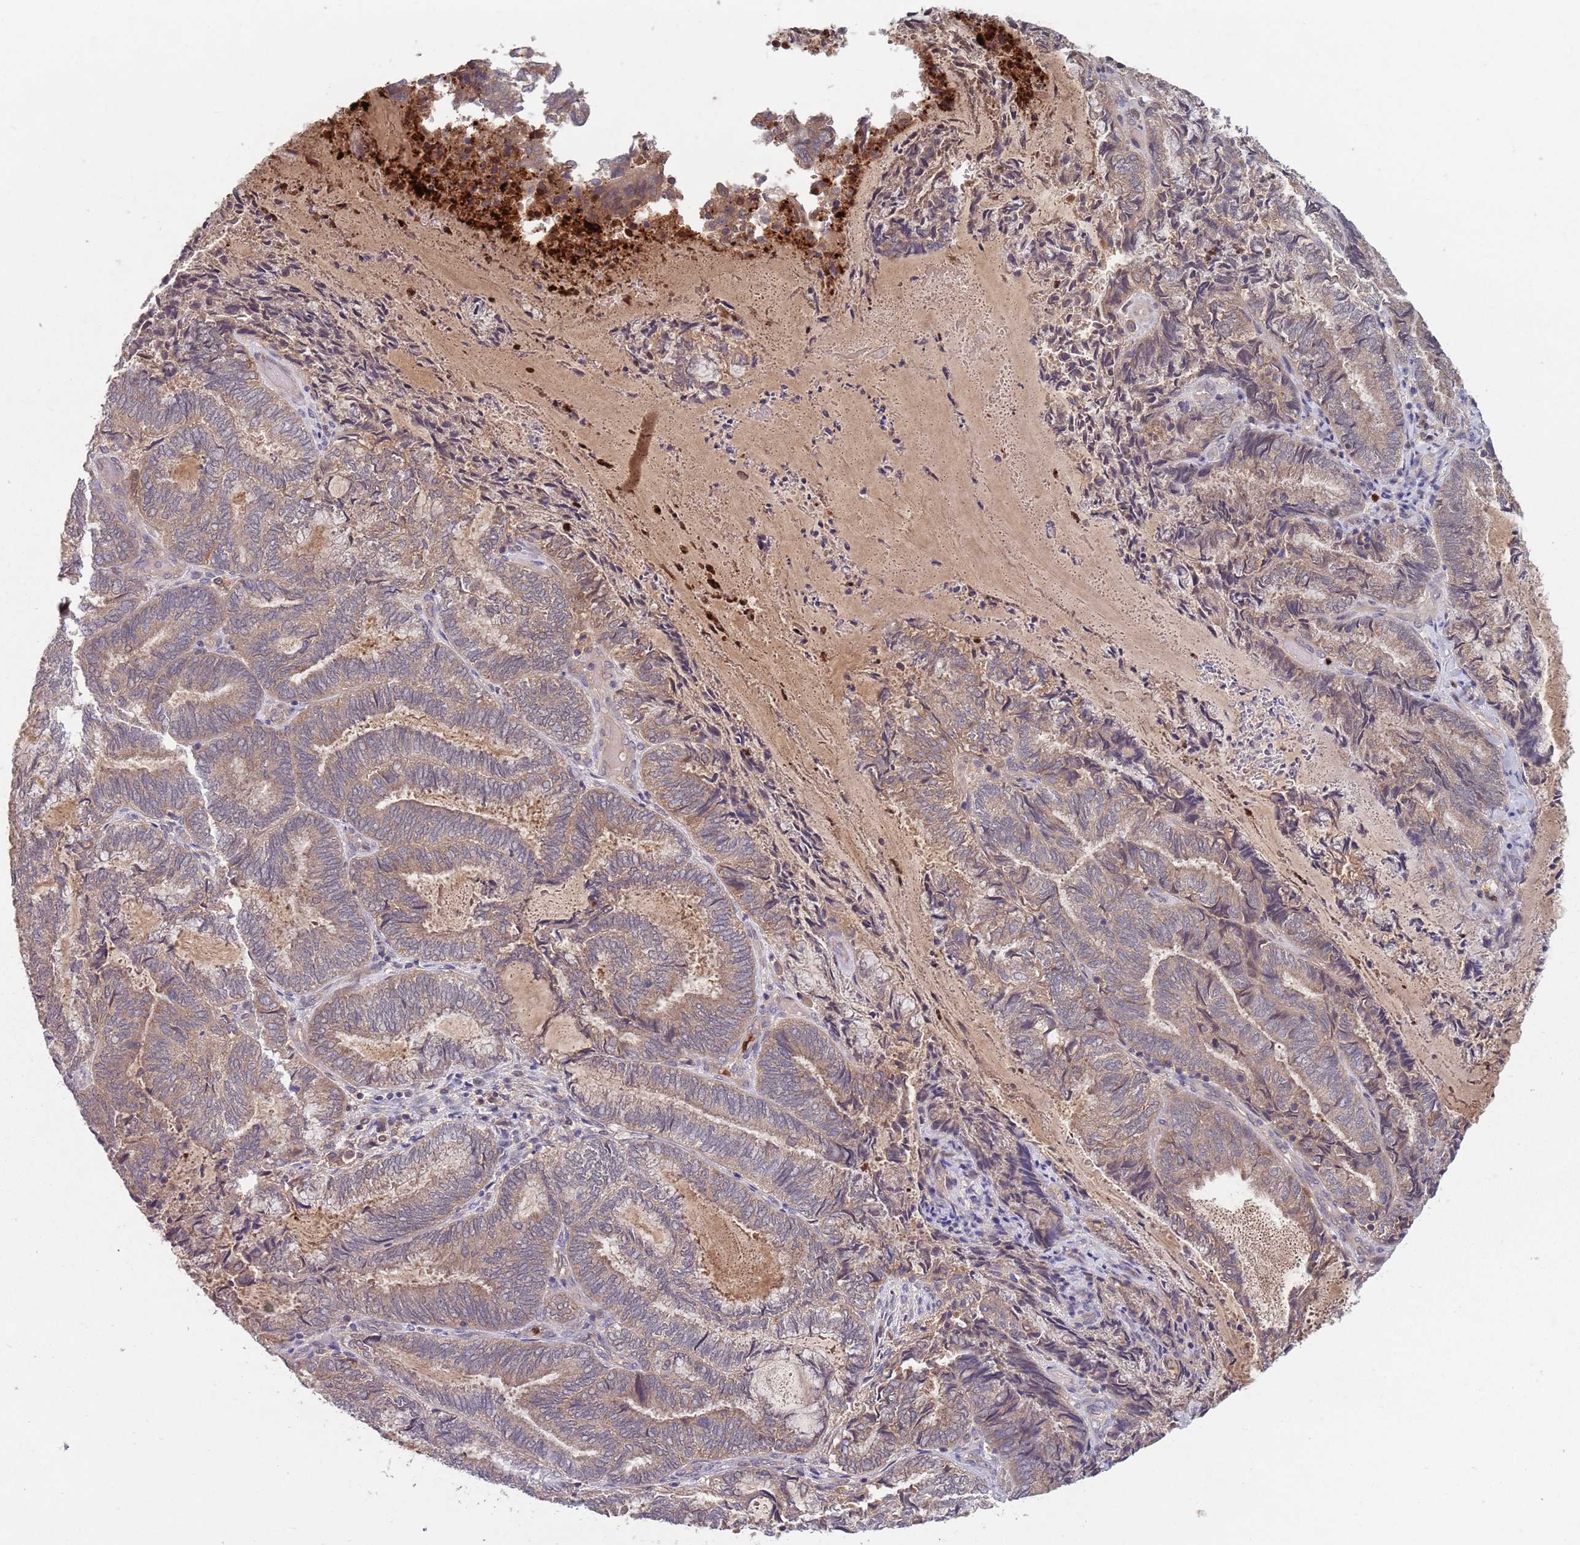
{"staining": {"intensity": "weak", "quantity": "25%-75%", "location": "cytoplasmic/membranous"}, "tissue": "endometrial cancer", "cell_type": "Tumor cells", "image_type": "cancer", "snomed": [{"axis": "morphology", "description": "Adenocarcinoma, NOS"}, {"axis": "topography", "description": "Endometrium"}], "caption": "Protein staining by IHC exhibits weak cytoplasmic/membranous staining in about 25%-75% of tumor cells in endometrial cancer (adenocarcinoma).", "gene": "TYW1", "patient": {"sex": "female", "age": 80}}